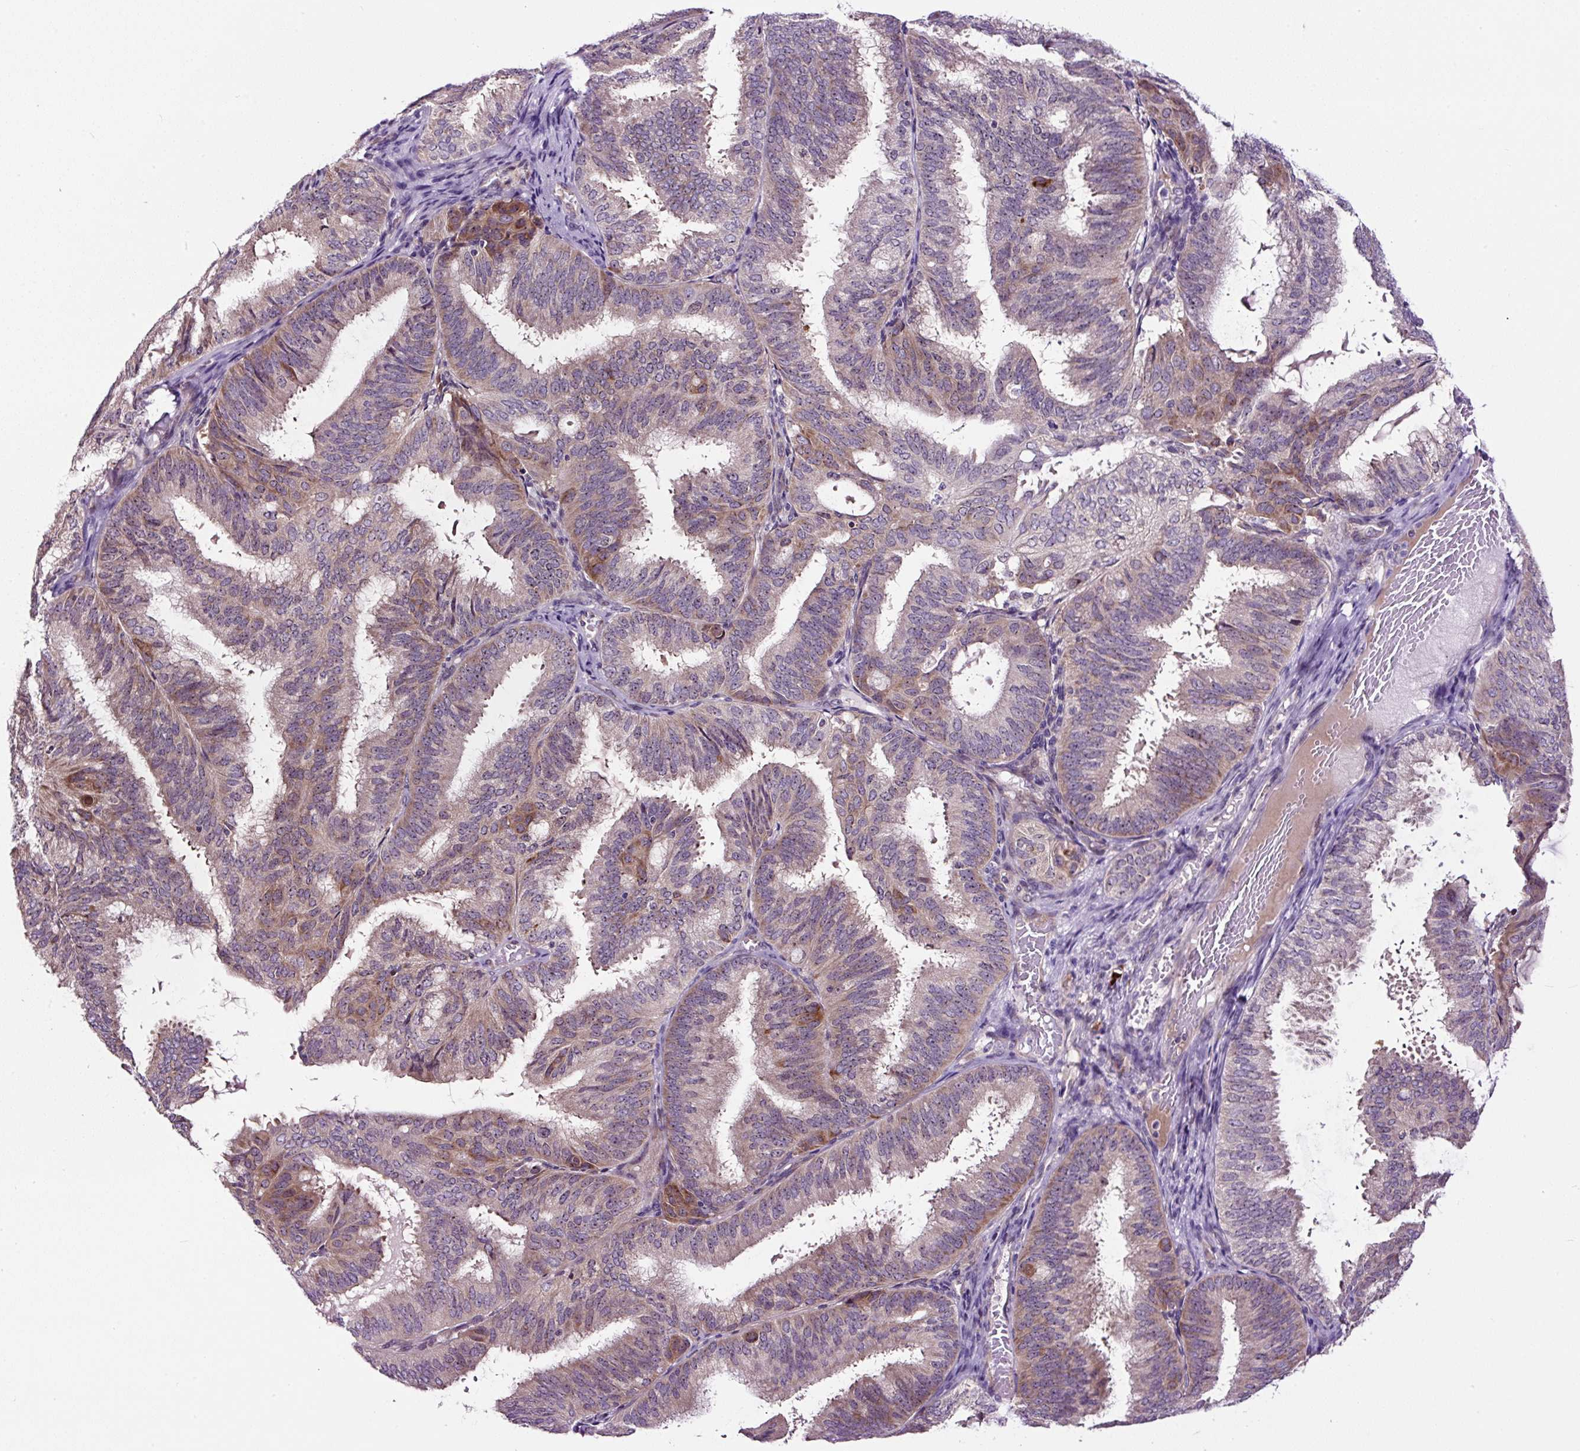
{"staining": {"intensity": "moderate", "quantity": "<25%", "location": "cytoplasmic/membranous"}, "tissue": "endometrial cancer", "cell_type": "Tumor cells", "image_type": "cancer", "snomed": [{"axis": "morphology", "description": "Adenocarcinoma, NOS"}, {"axis": "topography", "description": "Endometrium"}], "caption": "Tumor cells show moderate cytoplasmic/membranous expression in approximately <25% of cells in endometrial cancer (adenocarcinoma).", "gene": "NOM1", "patient": {"sex": "female", "age": 49}}